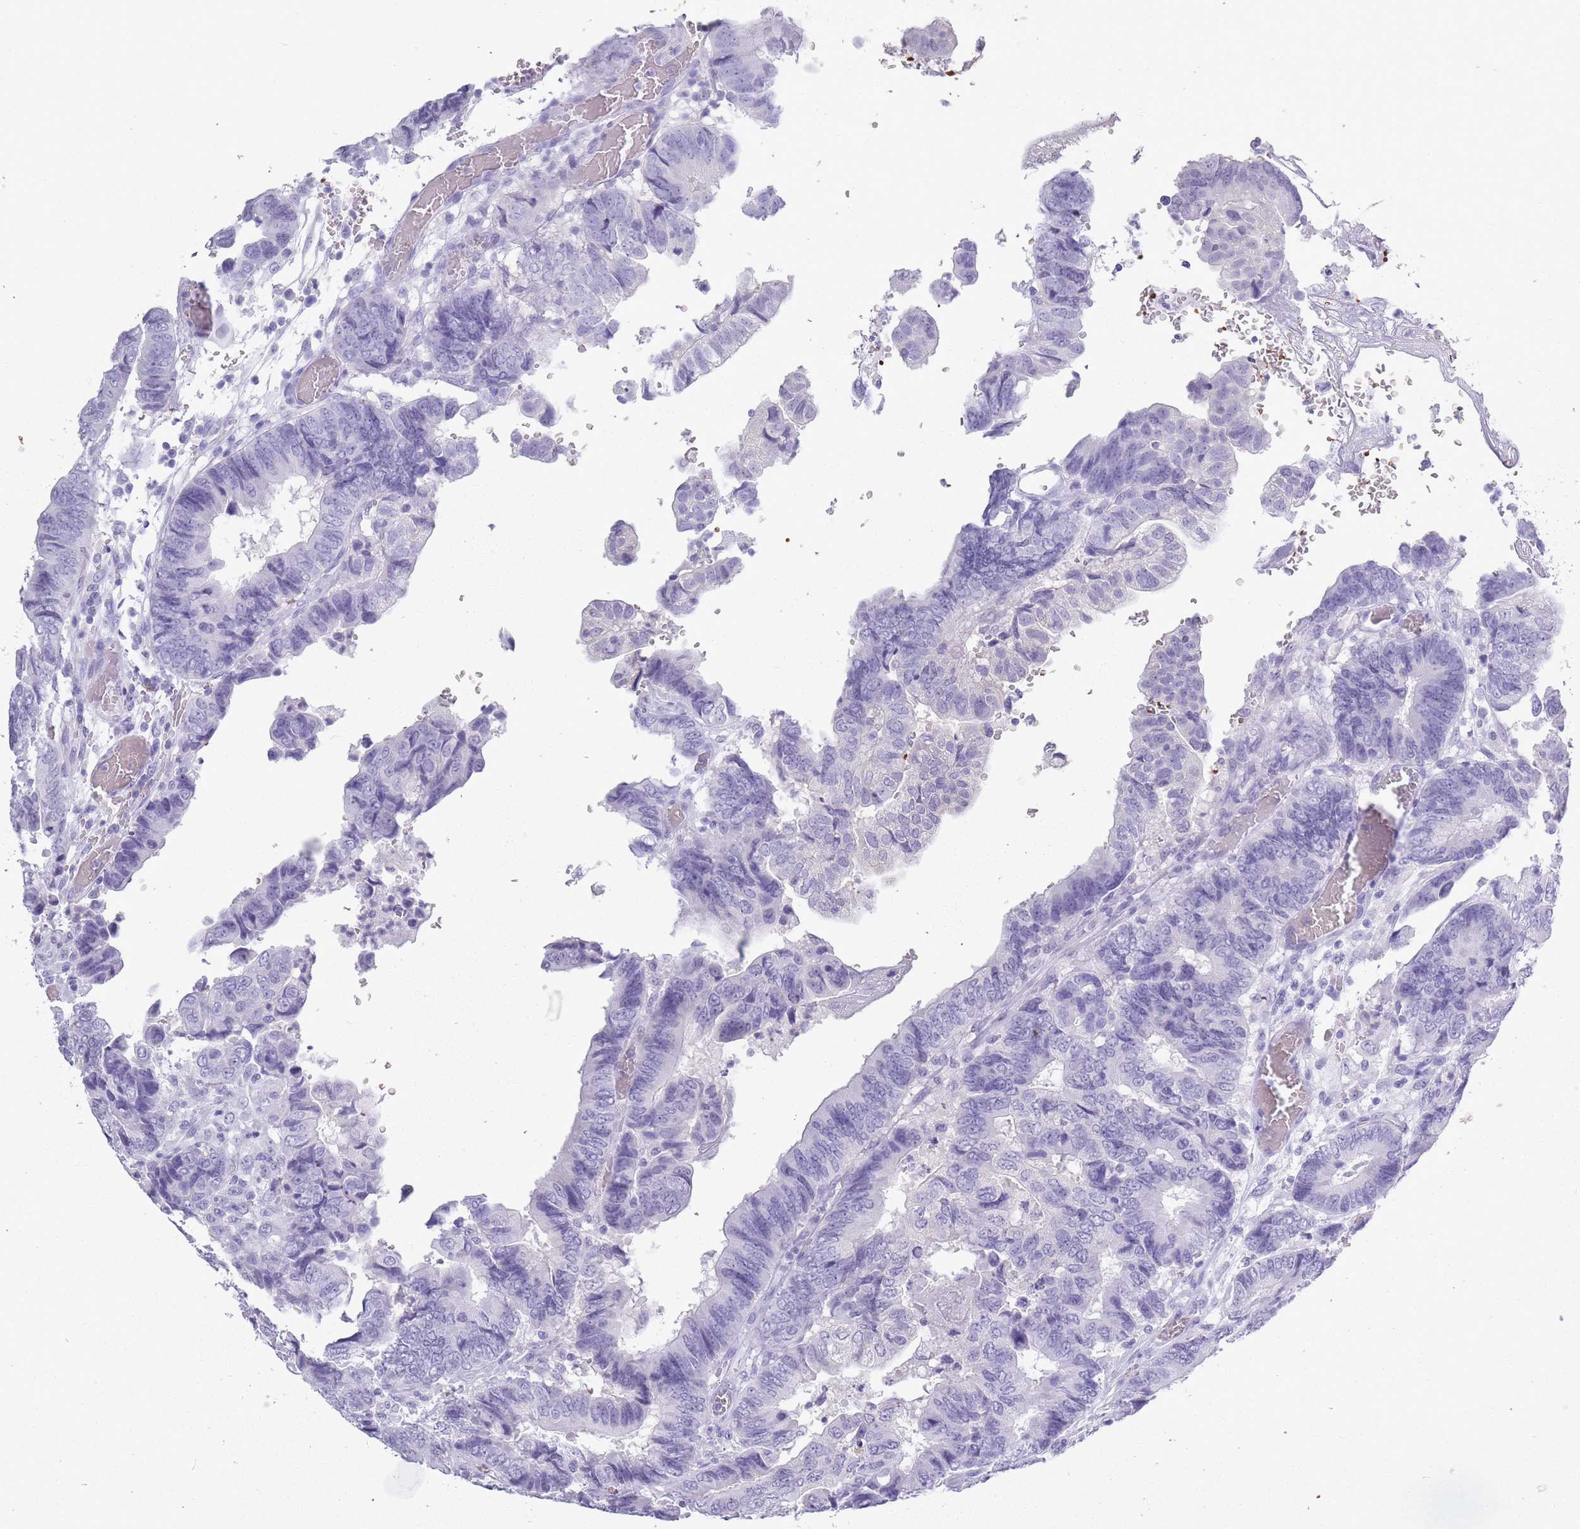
{"staining": {"intensity": "negative", "quantity": "none", "location": "none"}, "tissue": "colorectal cancer", "cell_type": "Tumor cells", "image_type": "cancer", "snomed": [{"axis": "morphology", "description": "Adenocarcinoma, NOS"}, {"axis": "topography", "description": "Colon"}], "caption": "Colorectal cancer stained for a protein using immunohistochemistry demonstrates no expression tumor cells.", "gene": "OR7C1", "patient": {"sex": "male", "age": 85}}